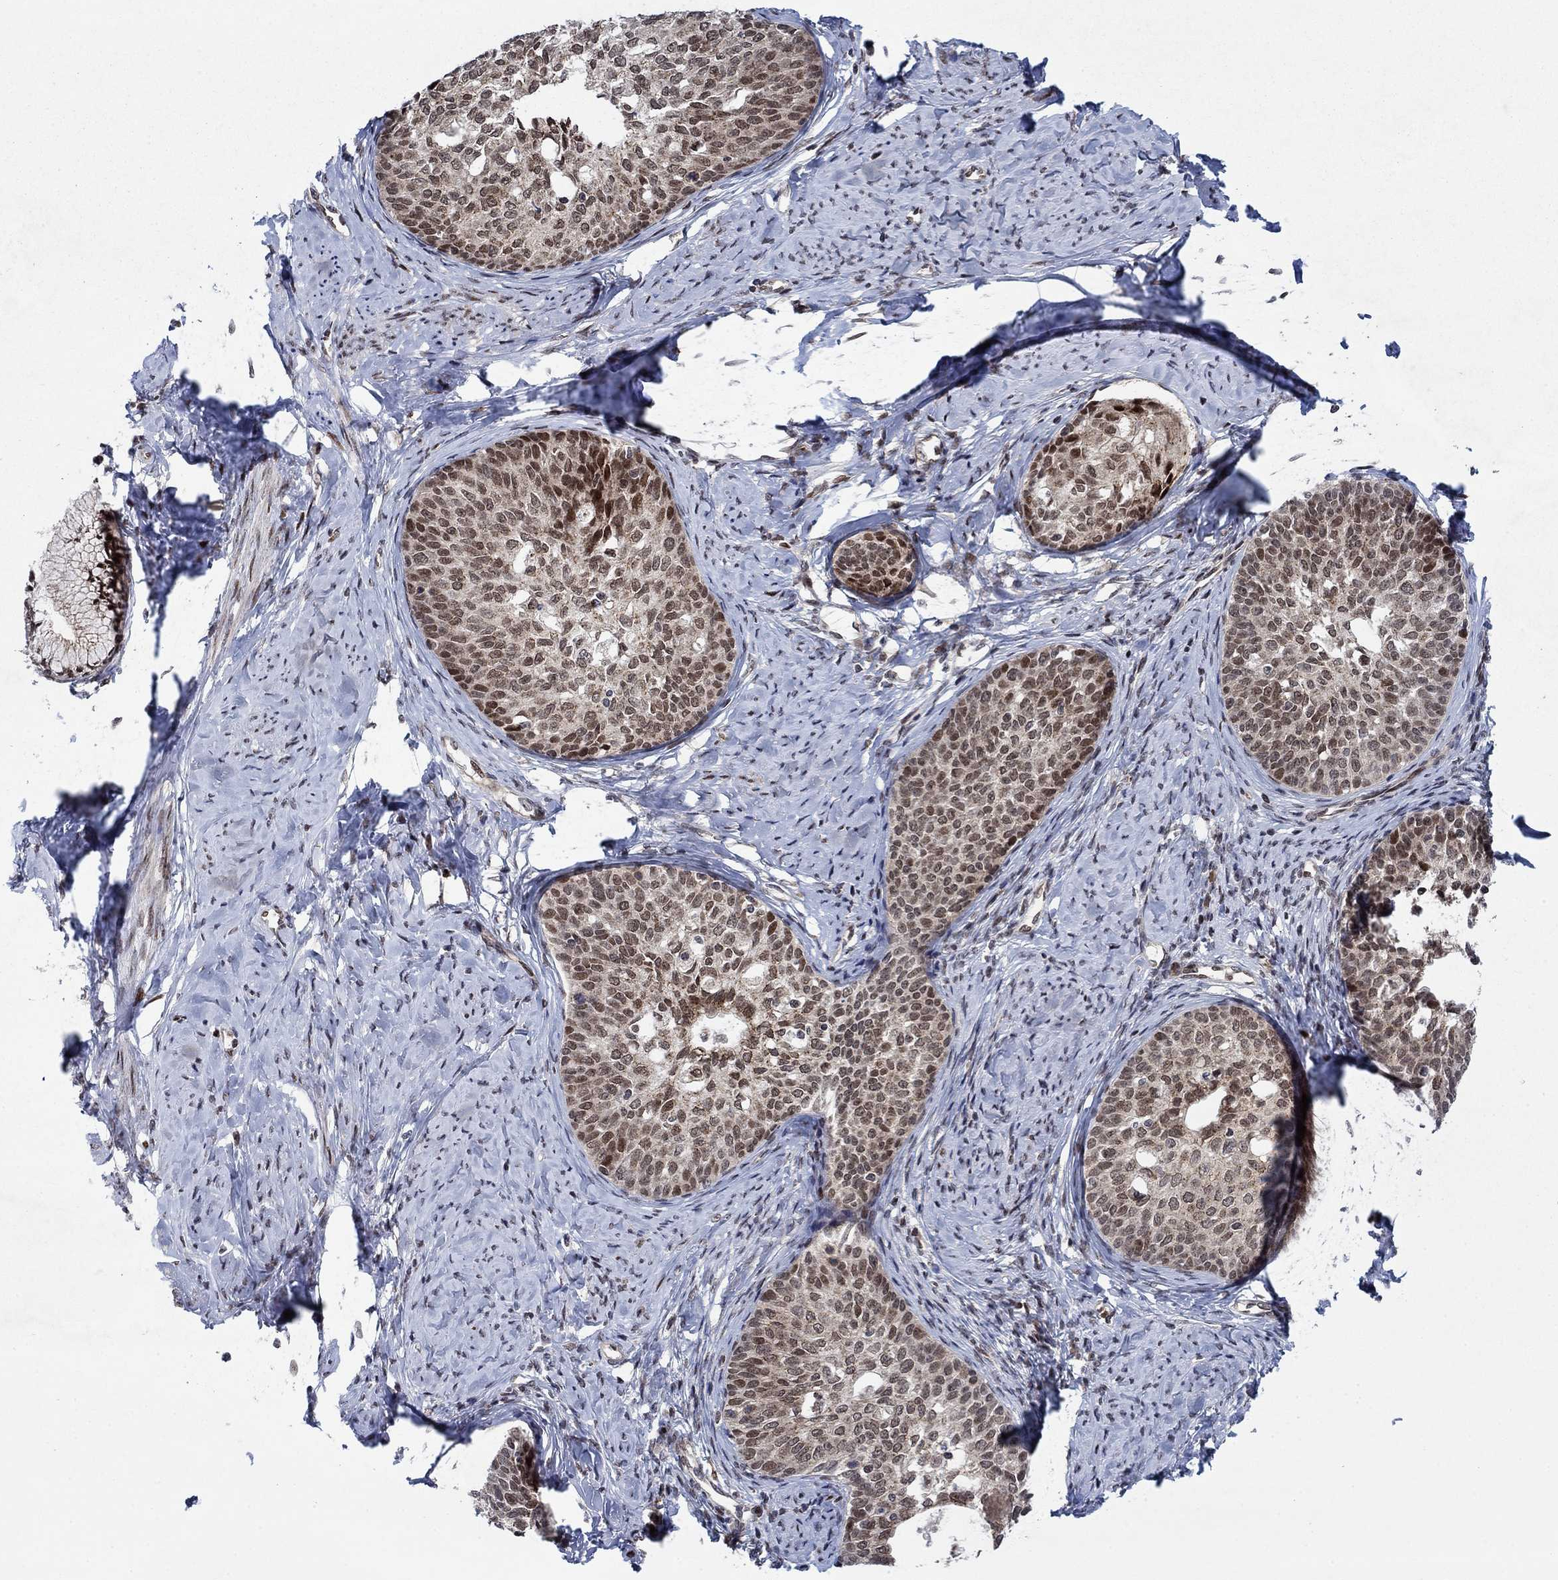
{"staining": {"intensity": "strong", "quantity": "<25%", "location": "nuclear"}, "tissue": "cervical cancer", "cell_type": "Tumor cells", "image_type": "cancer", "snomed": [{"axis": "morphology", "description": "Squamous cell carcinoma, NOS"}, {"axis": "topography", "description": "Cervix"}], "caption": "A brown stain shows strong nuclear expression of a protein in cervical cancer tumor cells. The protein is shown in brown color, while the nuclei are stained blue.", "gene": "PRICKLE4", "patient": {"sex": "female", "age": 51}}